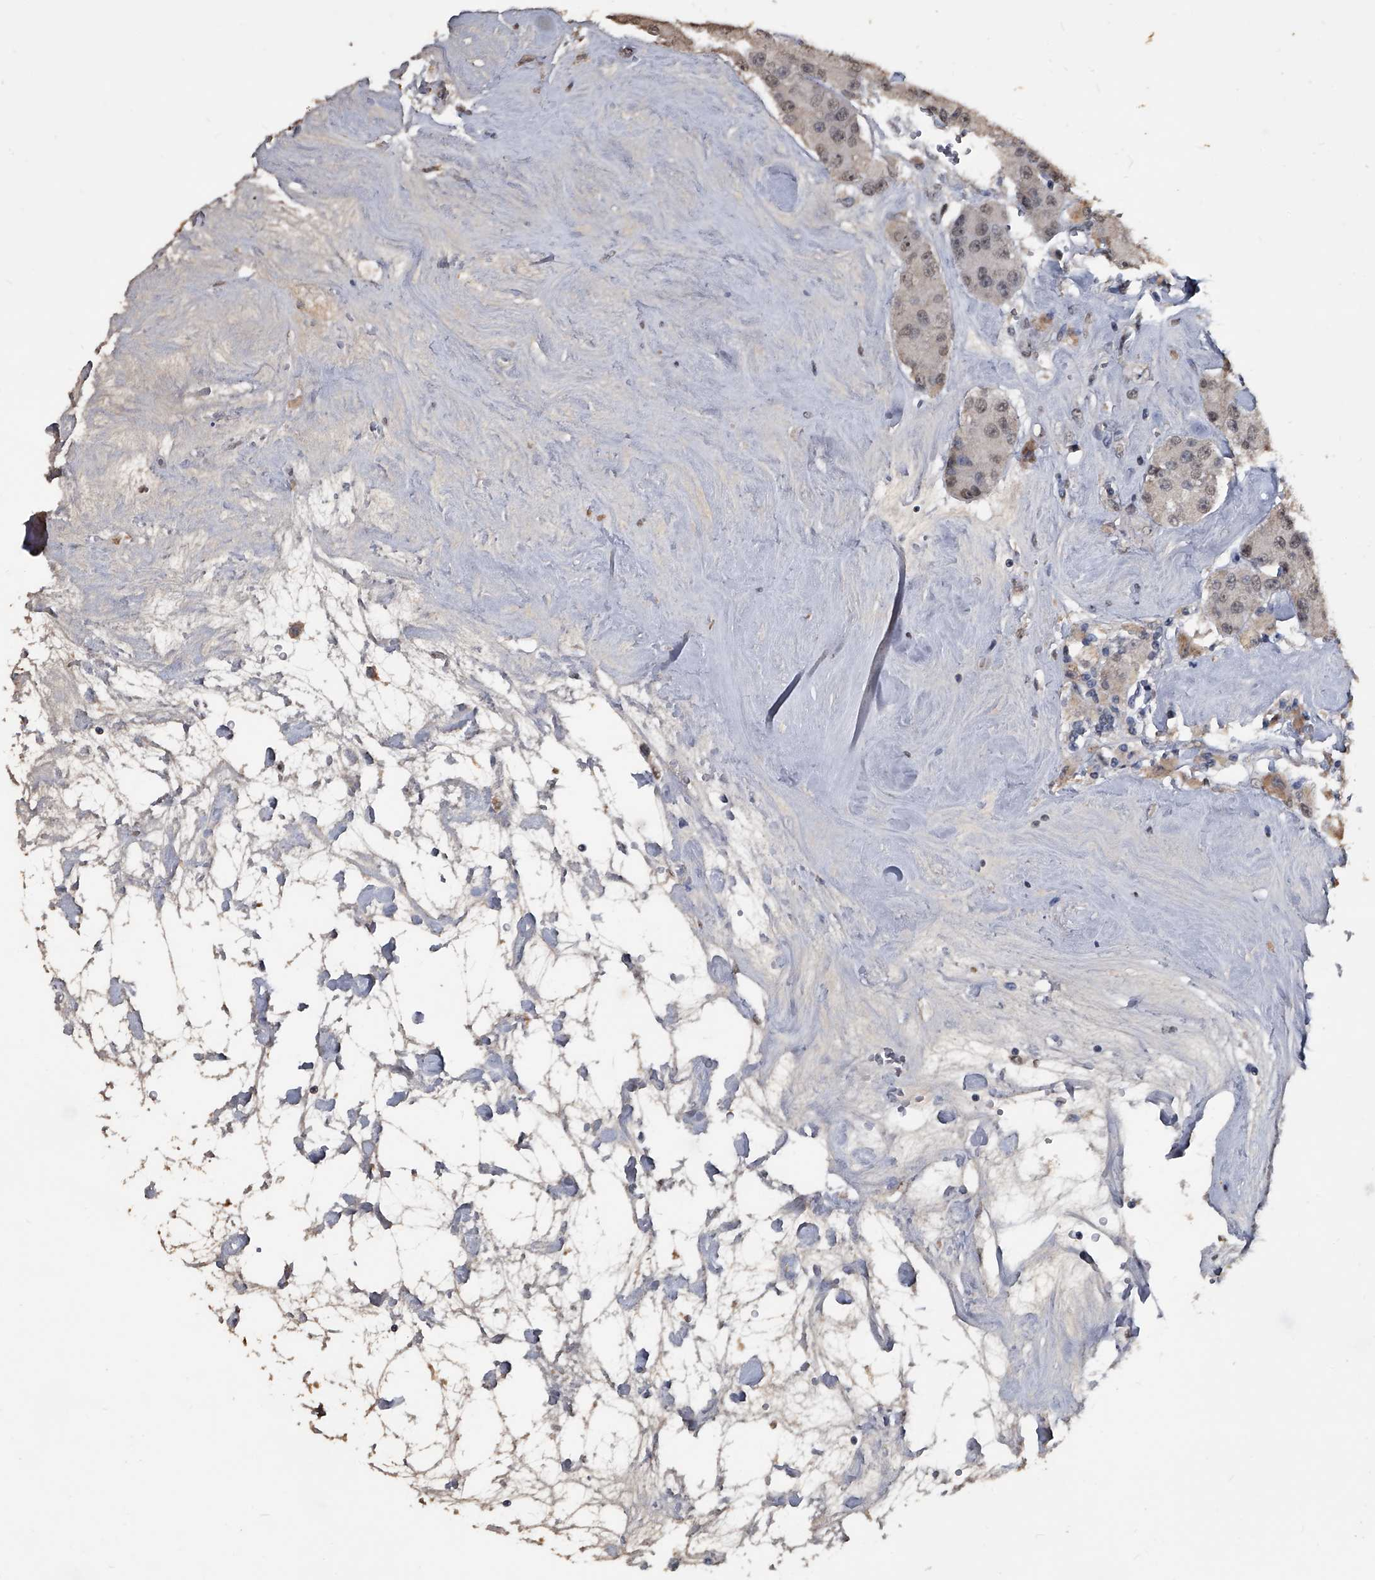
{"staining": {"intensity": "weak", "quantity": "25%-75%", "location": "nuclear"}, "tissue": "carcinoid", "cell_type": "Tumor cells", "image_type": "cancer", "snomed": [{"axis": "morphology", "description": "Carcinoid, malignant, NOS"}, {"axis": "topography", "description": "Pancreas"}], "caption": "Protein staining by immunohistochemistry reveals weak nuclear positivity in about 25%-75% of tumor cells in malignant carcinoid.", "gene": "MATR3", "patient": {"sex": "male", "age": 41}}